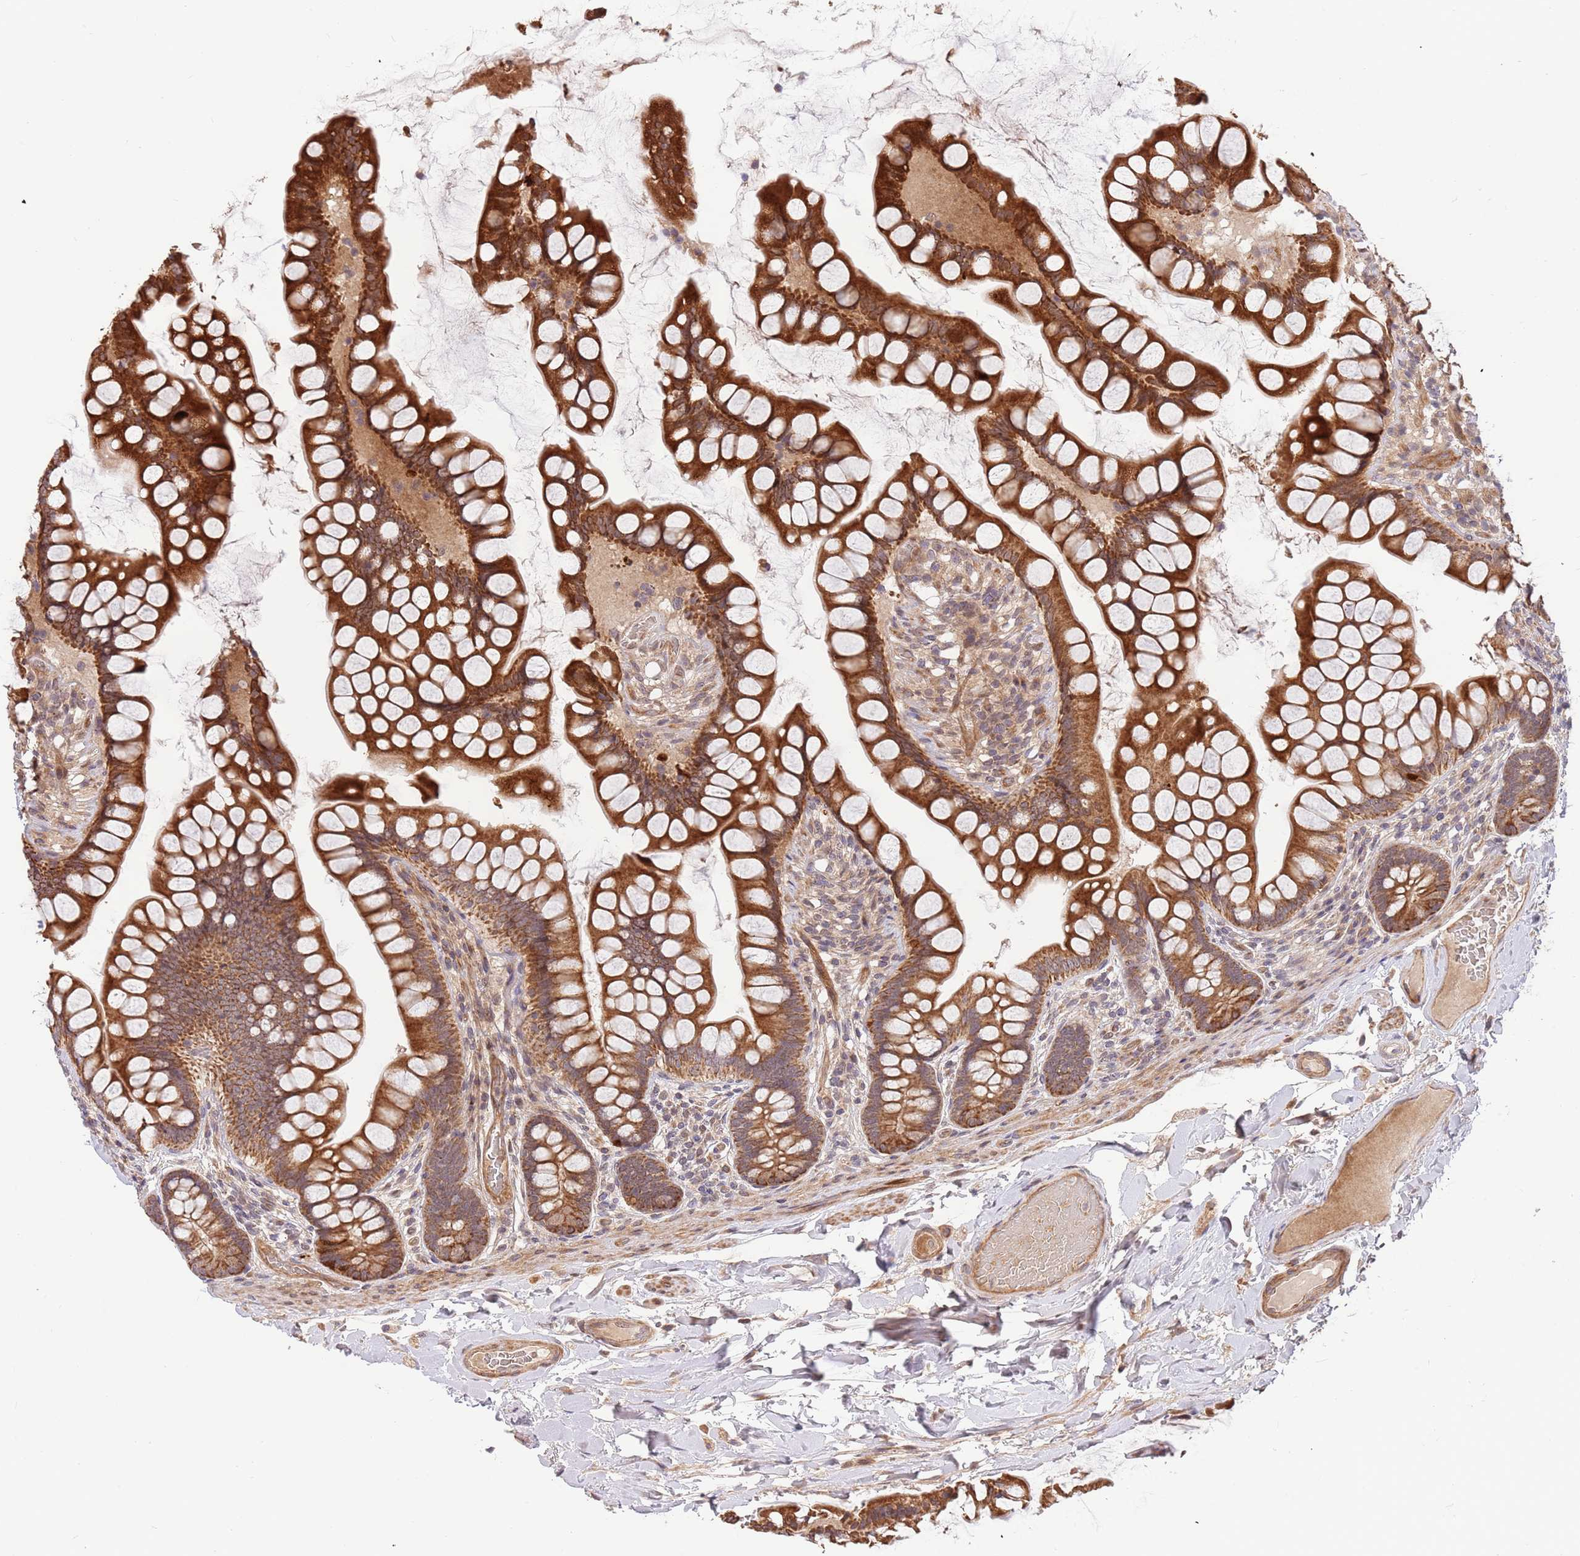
{"staining": {"intensity": "strong", "quantity": ">75%", "location": "cytoplasmic/membranous"}, "tissue": "small intestine", "cell_type": "Glandular cells", "image_type": "normal", "snomed": [{"axis": "morphology", "description": "Normal tissue, NOS"}, {"axis": "topography", "description": "Small intestine"}], "caption": "Benign small intestine demonstrates strong cytoplasmic/membranous staining in about >75% of glandular cells, visualized by immunohistochemistry.", "gene": "HAUS3", "patient": {"sex": "male", "age": 70}}